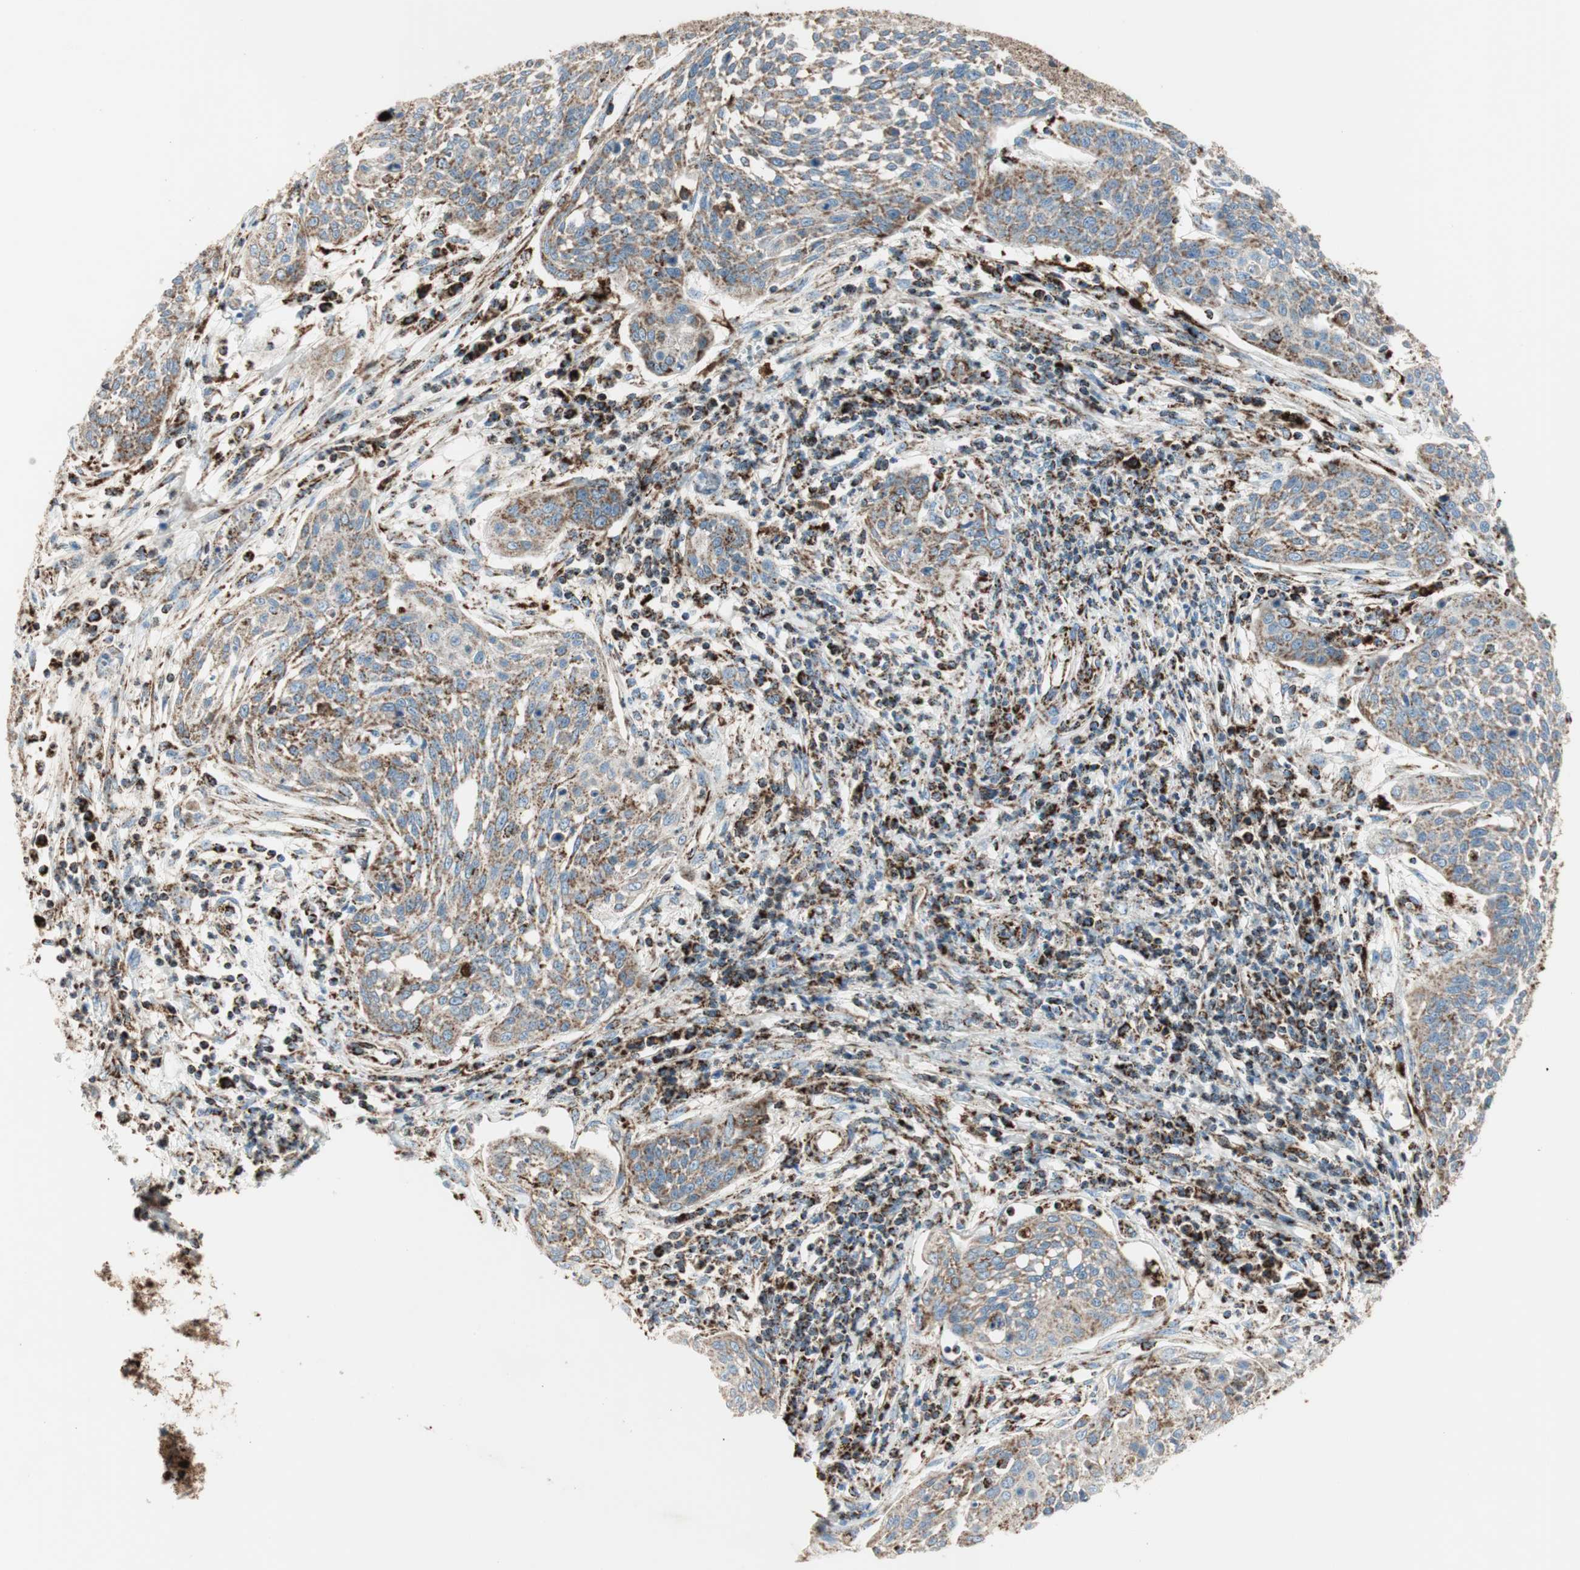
{"staining": {"intensity": "moderate", "quantity": "25%-75%", "location": "cytoplasmic/membranous"}, "tissue": "cervical cancer", "cell_type": "Tumor cells", "image_type": "cancer", "snomed": [{"axis": "morphology", "description": "Squamous cell carcinoma, NOS"}, {"axis": "topography", "description": "Cervix"}], "caption": "Protein expression analysis of human cervical cancer (squamous cell carcinoma) reveals moderate cytoplasmic/membranous positivity in about 25%-75% of tumor cells. The staining was performed using DAB (3,3'-diaminobenzidine) to visualize the protein expression in brown, while the nuclei were stained in blue with hematoxylin (Magnification: 20x).", "gene": "ME2", "patient": {"sex": "female", "age": 34}}